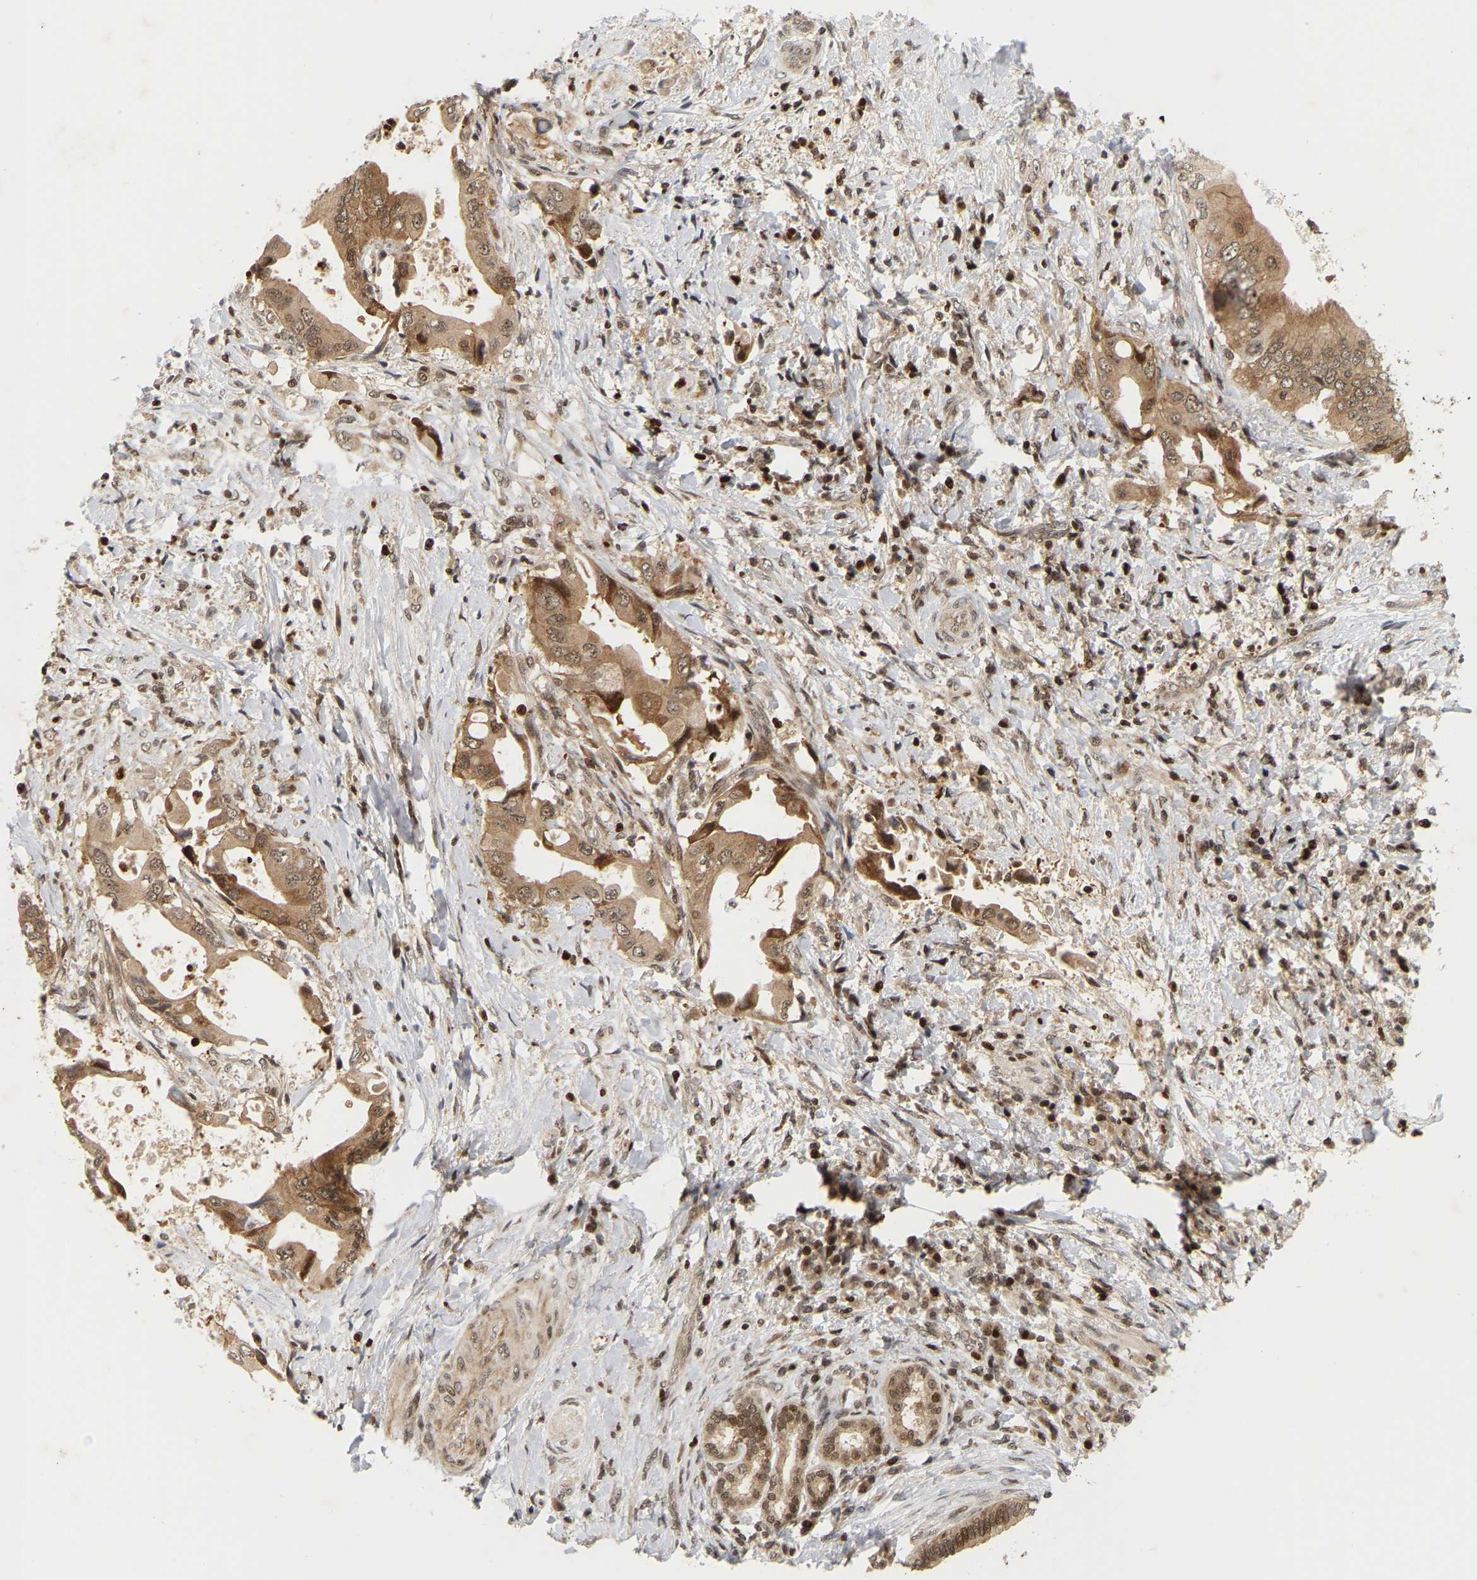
{"staining": {"intensity": "moderate", "quantity": ">75%", "location": "cytoplasmic/membranous"}, "tissue": "liver cancer", "cell_type": "Tumor cells", "image_type": "cancer", "snomed": [{"axis": "morphology", "description": "Cholangiocarcinoma"}, {"axis": "topography", "description": "Liver"}], "caption": "Immunohistochemistry of liver cancer (cholangiocarcinoma) demonstrates medium levels of moderate cytoplasmic/membranous staining in approximately >75% of tumor cells. (IHC, brightfield microscopy, high magnification).", "gene": "NFE2L2", "patient": {"sex": "male", "age": 58}}